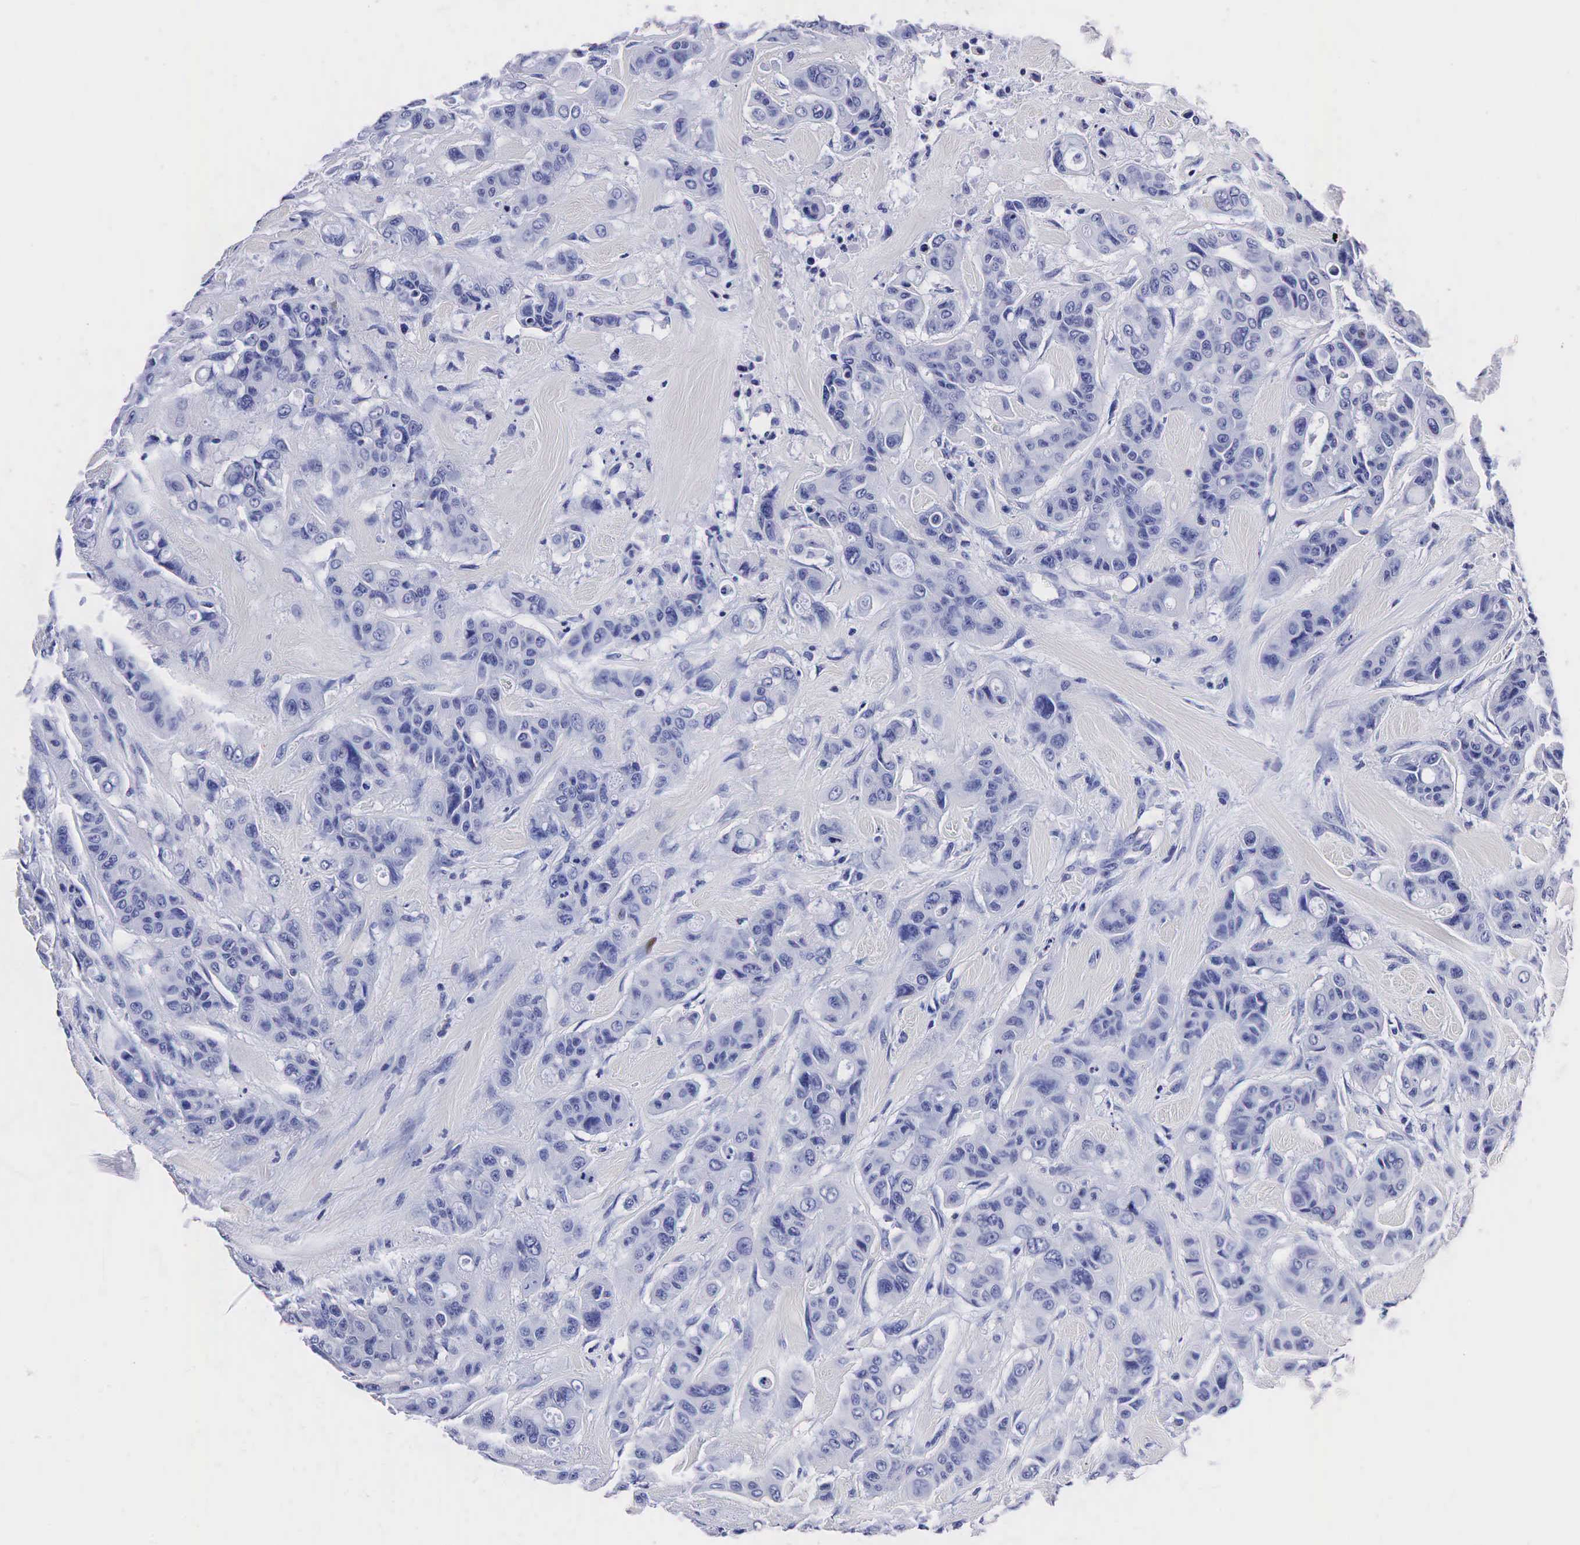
{"staining": {"intensity": "negative", "quantity": "none", "location": "none"}, "tissue": "colorectal cancer", "cell_type": "Tumor cells", "image_type": "cancer", "snomed": [{"axis": "morphology", "description": "Adenocarcinoma, NOS"}, {"axis": "topography", "description": "Colon"}], "caption": "Immunohistochemical staining of adenocarcinoma (colorectal) exhibits no significant positivity in tumor cells.", "gene": "TG", "patient": {"sex": "female", "age": 70}}